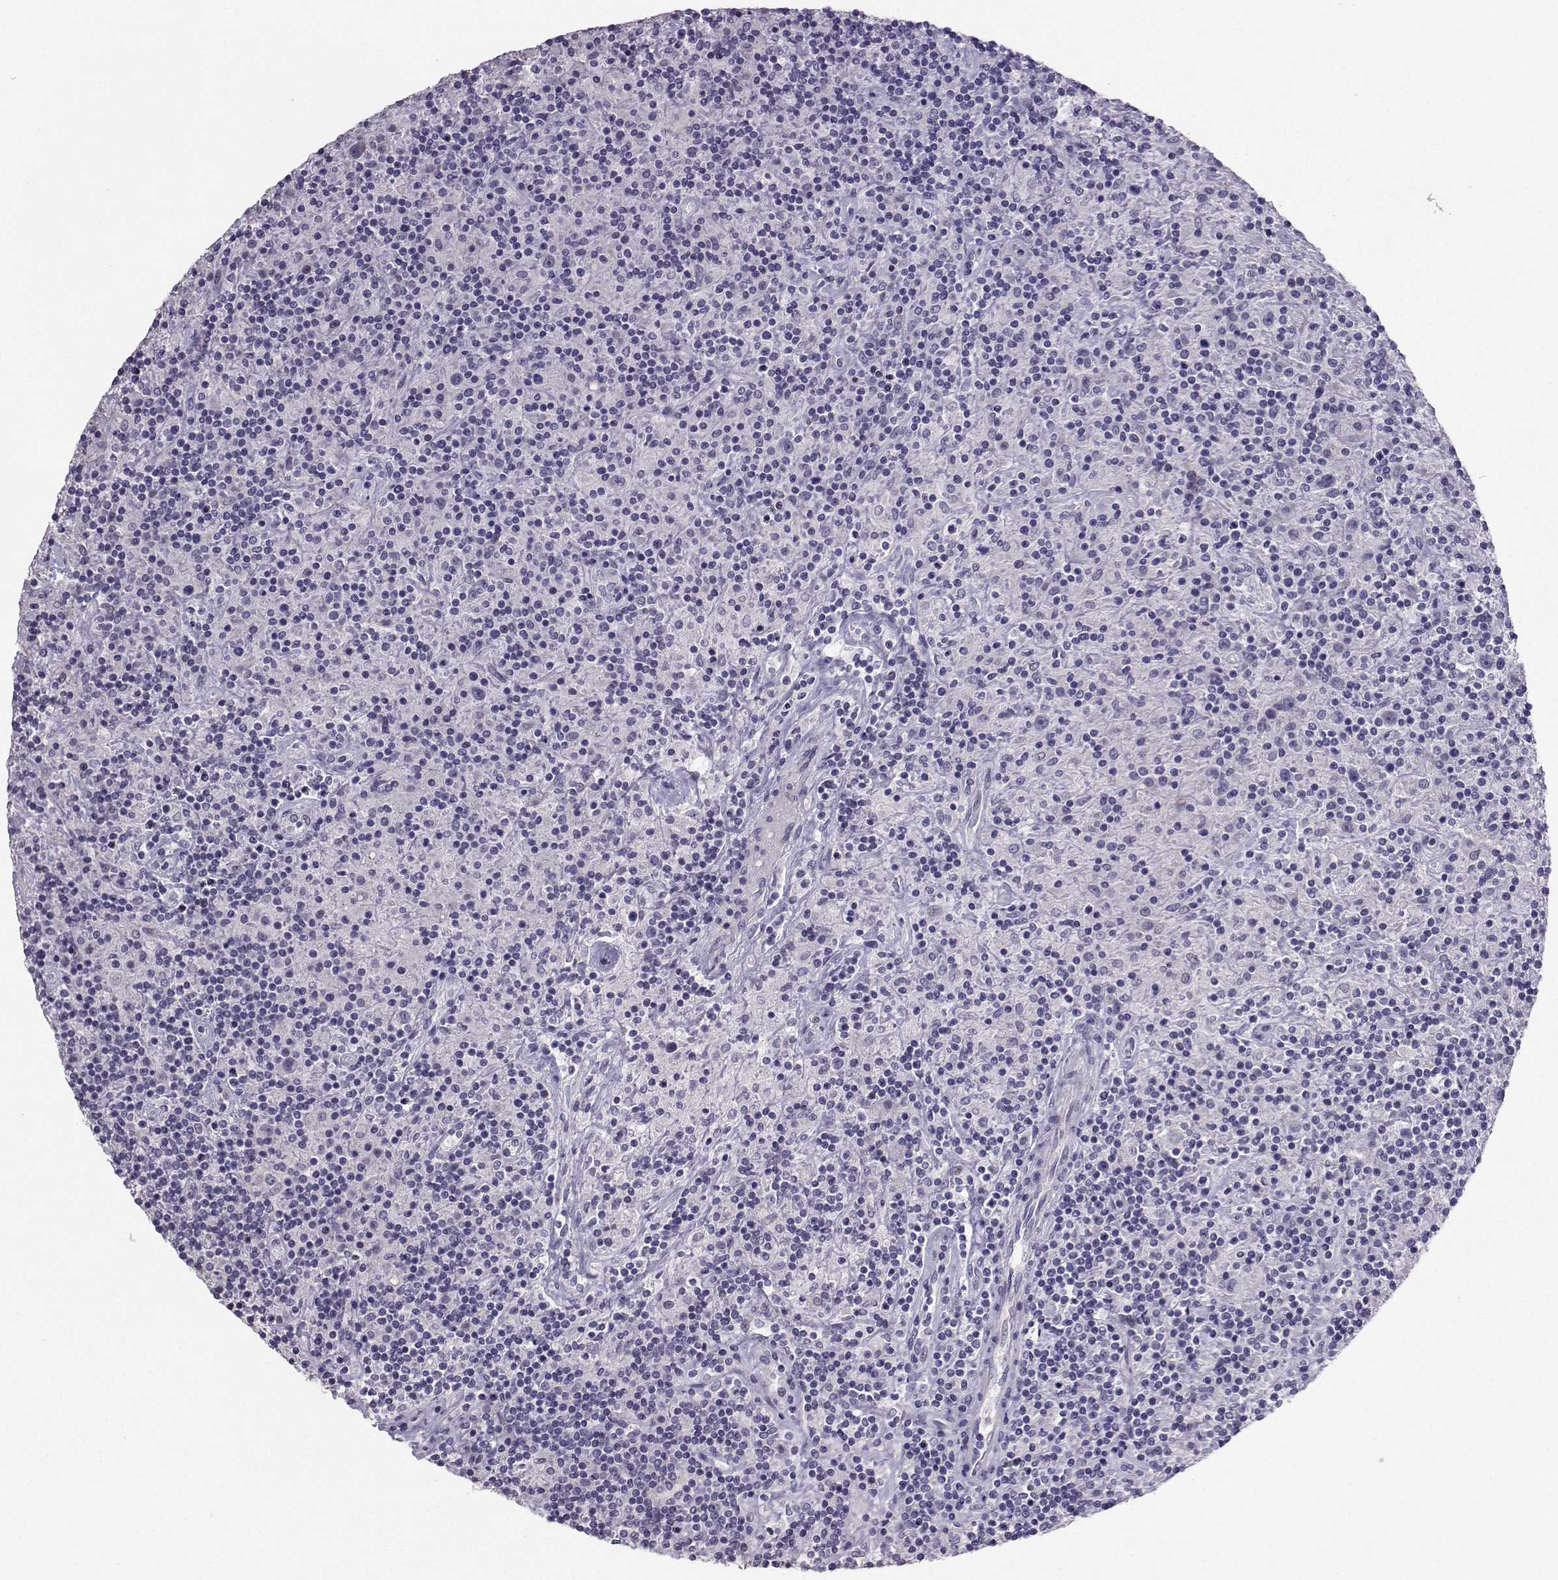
{"staining": {"intensity": "negative", "quantity": "none", "location": "none"}, "tissue": "lymphoma", "cell_type": "Tumor cells", "image_type": "cancer", "snomed": [{"axis": "morphology", "description": "Hodgkin's disease, NOS"}, {"axis": "topography", "description": "Lymph node"}], "caption": "The micrograph exhibits no staining of tumor cells in lymphoma.", "gene": "CARTPT", "patient": {"sex": "male", "age": 70}}